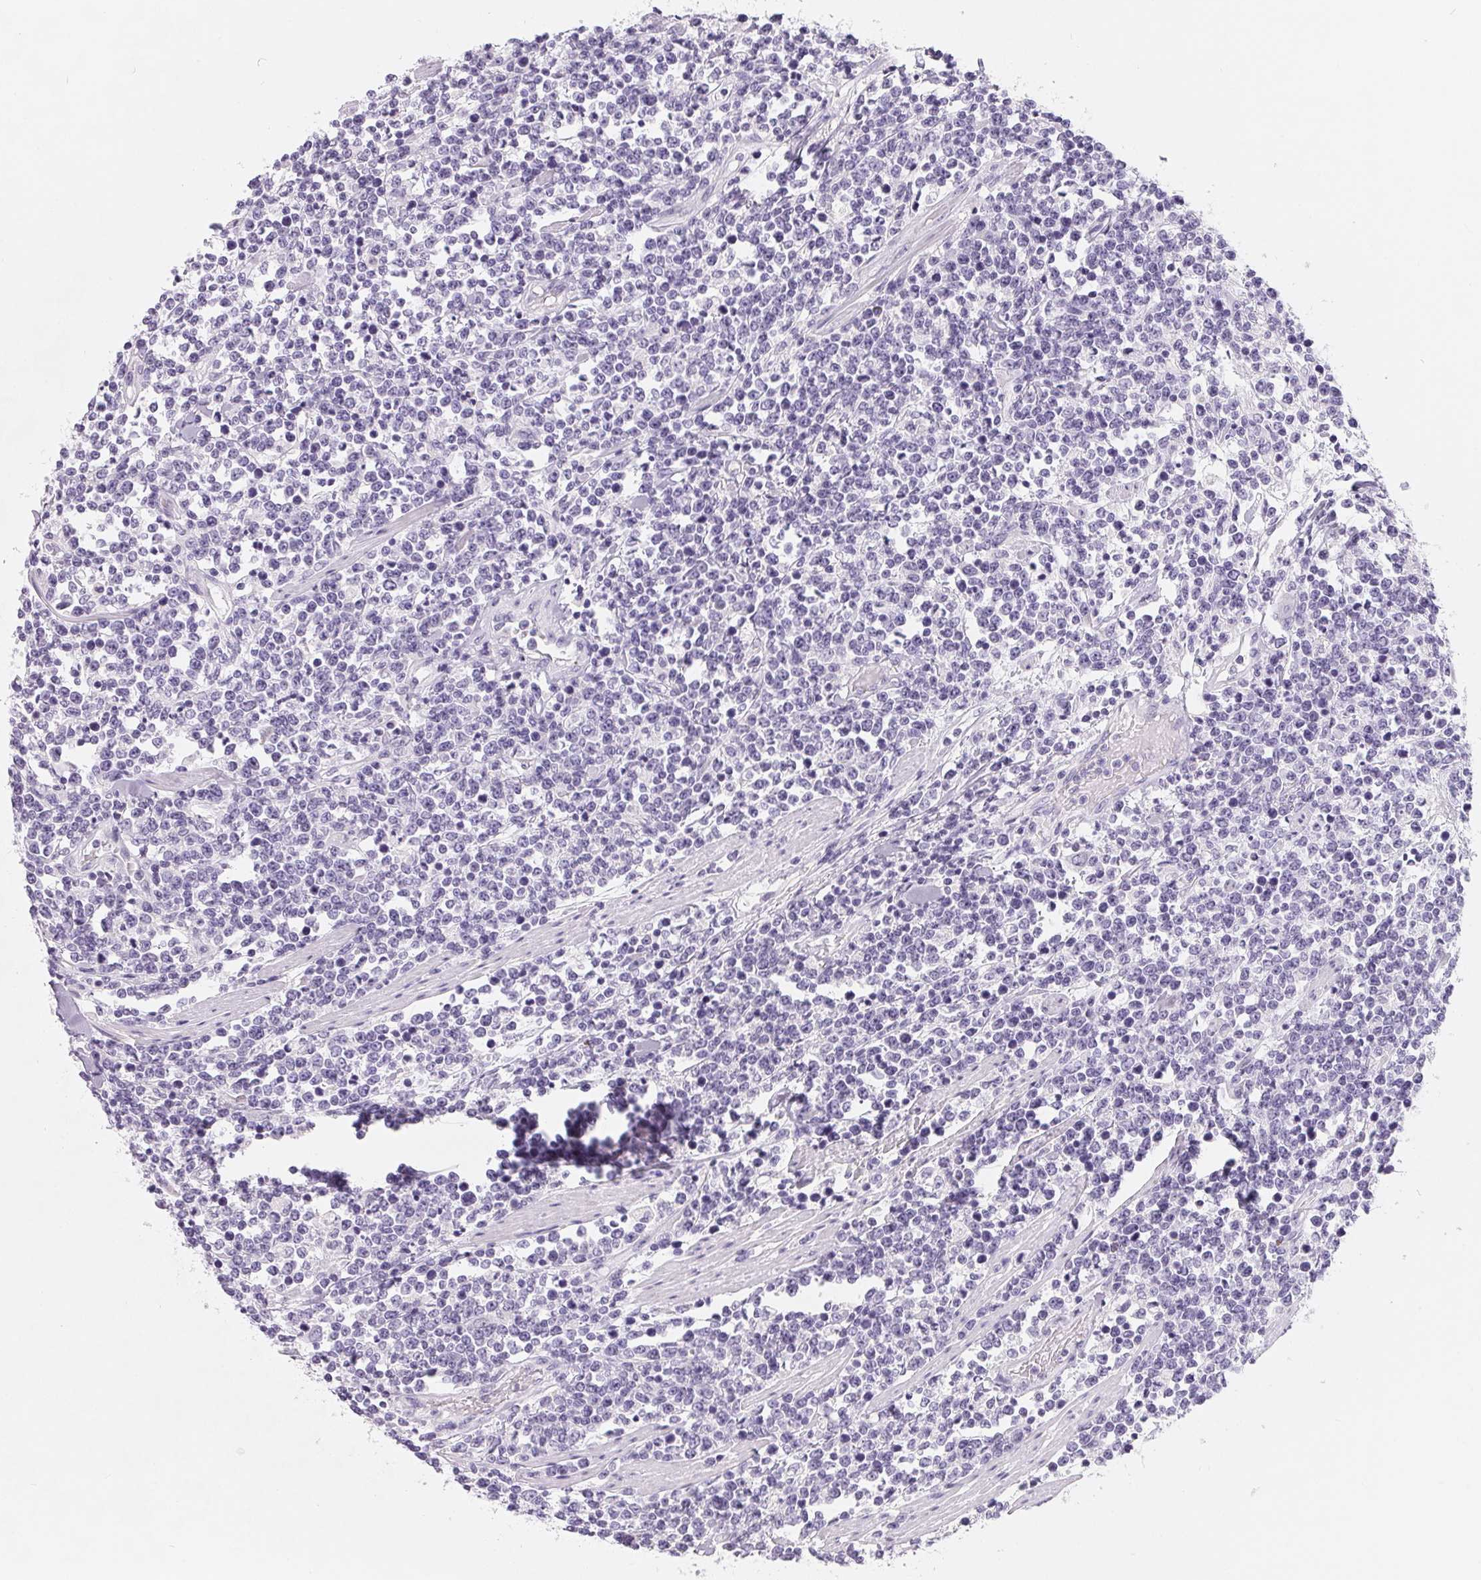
{"staining": {"intensity": "negative", "quantity": "none", "location": "none"}, "tissue": "lymphoma", "cell_type": "Tumor cells", "image_type": "cancer", "snomed": [{"axis": "morphology", "description": "Malignant lymphoma, non-Hodgkin's type, High grade"}, {"axis": "topography", "description": "Colon"}], "caption": "This is a micrograph of immunohistochemistry staining of lymphoma, which shows no positivity in tumor cells. (IHC, brightfield microscopy, high magnification).", "gene": "SPACA5B", "patient": {"sex": "male", "age": 82}}